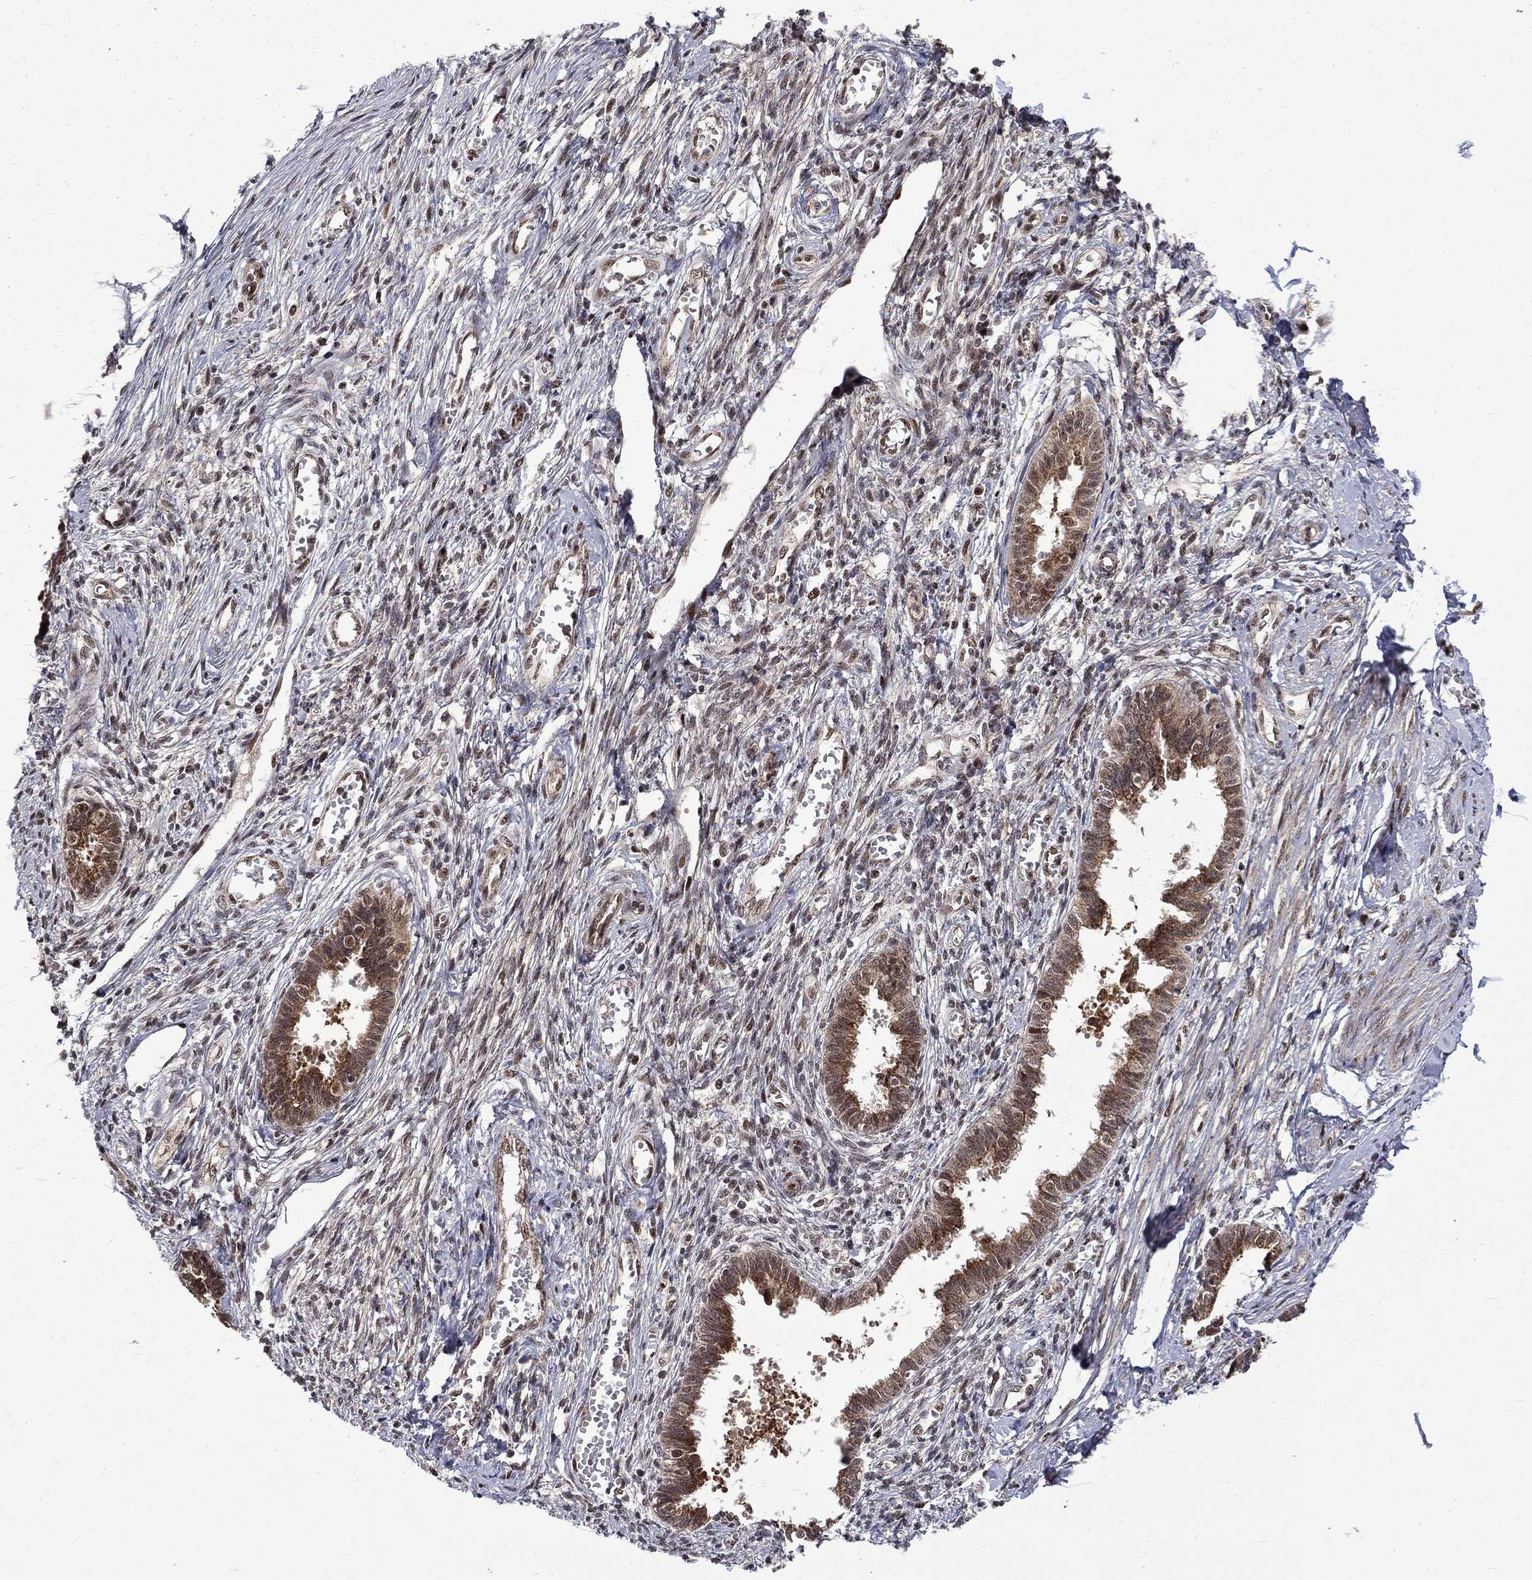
{"staining": {"intensity": "negative", "quantity": "none", "location": "none"}, "tissue": "endometrium", "cell_type": "Cells in endometrial stroma", "image_type": "normal", "snomed": [{"axis": "morphology", "description": "Normal tissue, NOS"}, {"axis": "topography", "description": "Cervix"}, {"axis": "topography", "description": "Endometrium"}], "caption": "The photomicrograph exhibits no staining of cells in endometrial stroma in normal endometrium. (DAB (3,3'-diaminobenzidine) immunohistochemistry, high magnification).", "gene": "KPNA3", "patient": {"sex": "female", "age": 37}}